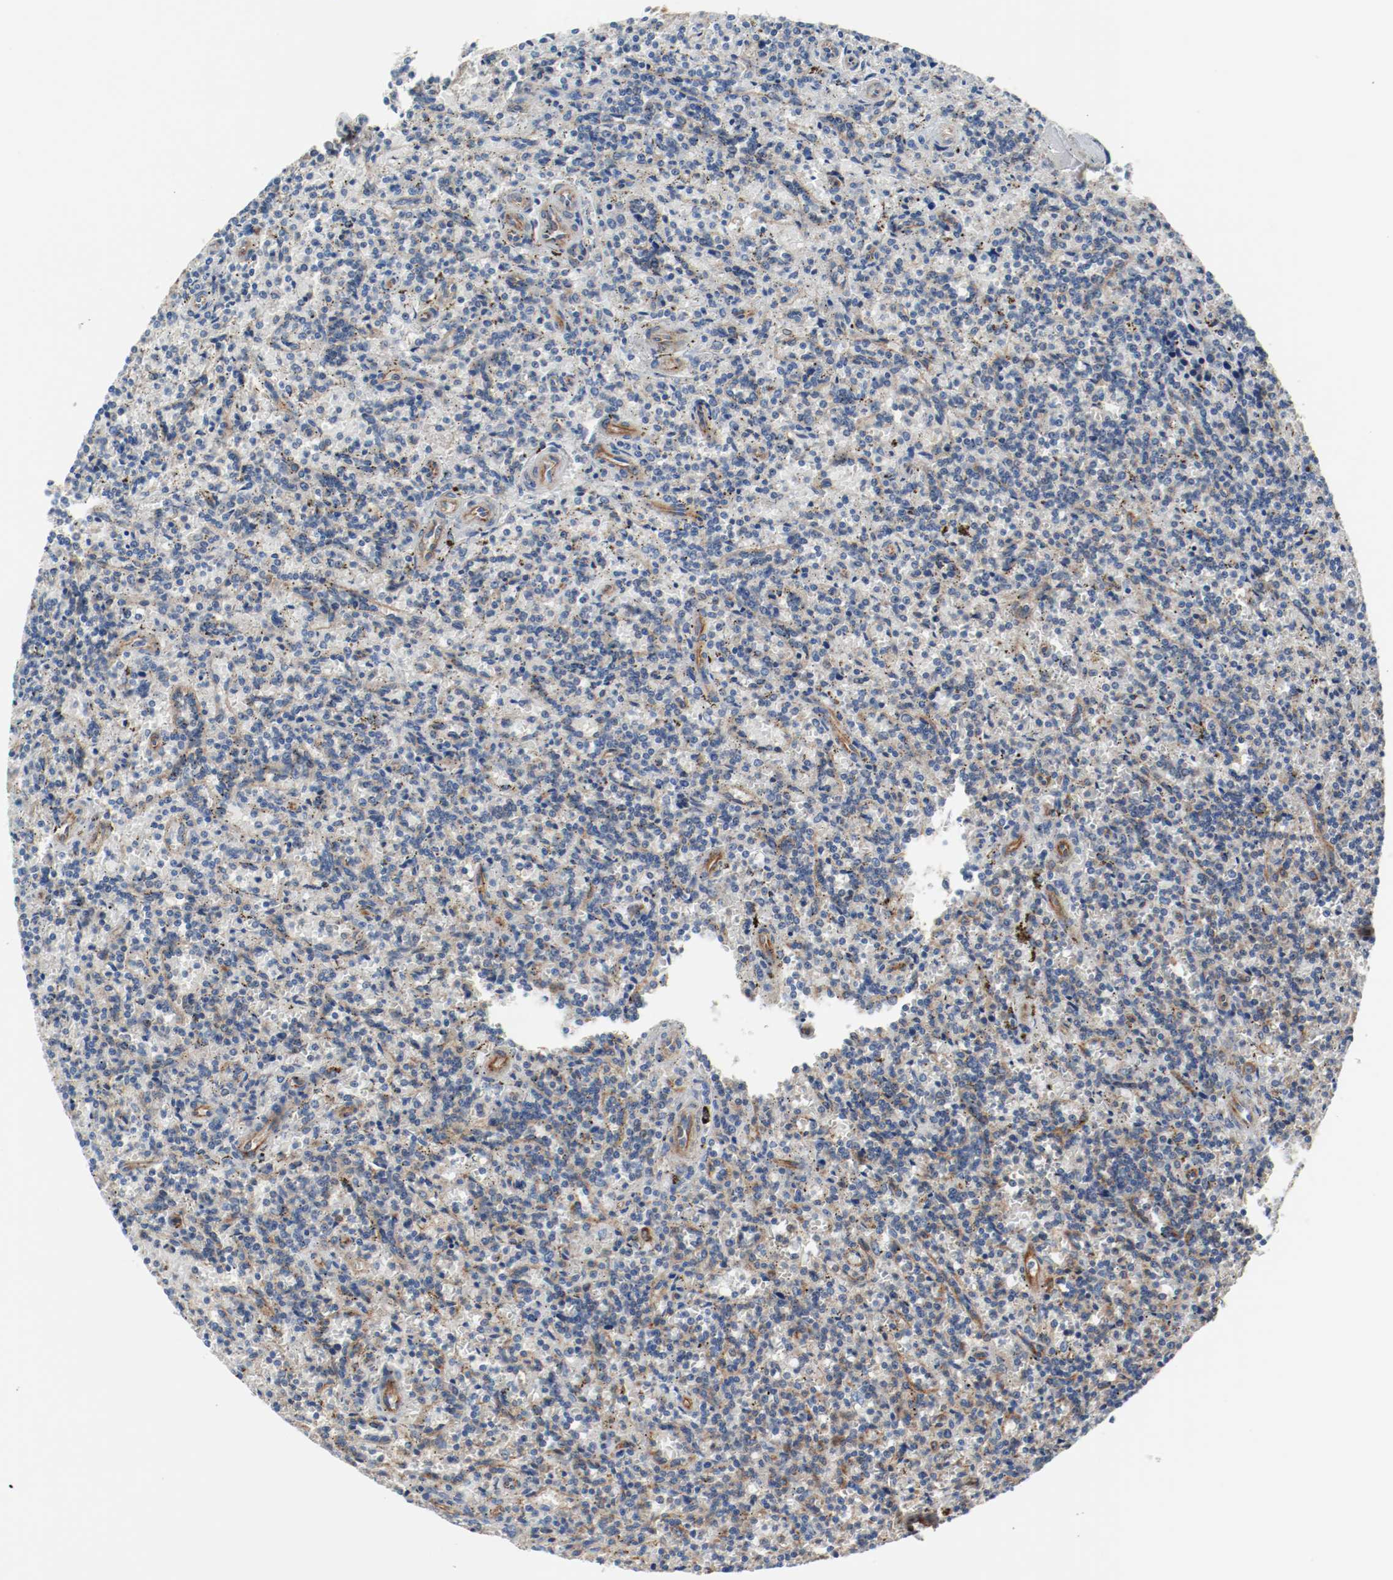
{"staining": {"intensity": "moderate", "quantity": "<25%", "location": "cytoplasmic/membranous"}, "tissue": "lymphoma", "cell_type": "Tumor cells", "image_type": "cancer", "snomed": [{"axis": "morphology", "description": "Malignant lymphoma, non-Hodgkin's type, Low grade"}, {"axis": "topography", "description": "Spleen"}], "caption": "Protein expression analysis of malignant lymphoma, non-Hodgkin's type (low-grade) shows moderate cytoplasmic/membranous positivity in approximately <25% of tumor cells.", "gene": "TUBA3D", "patient": {"sex": "male", "age": 73}}